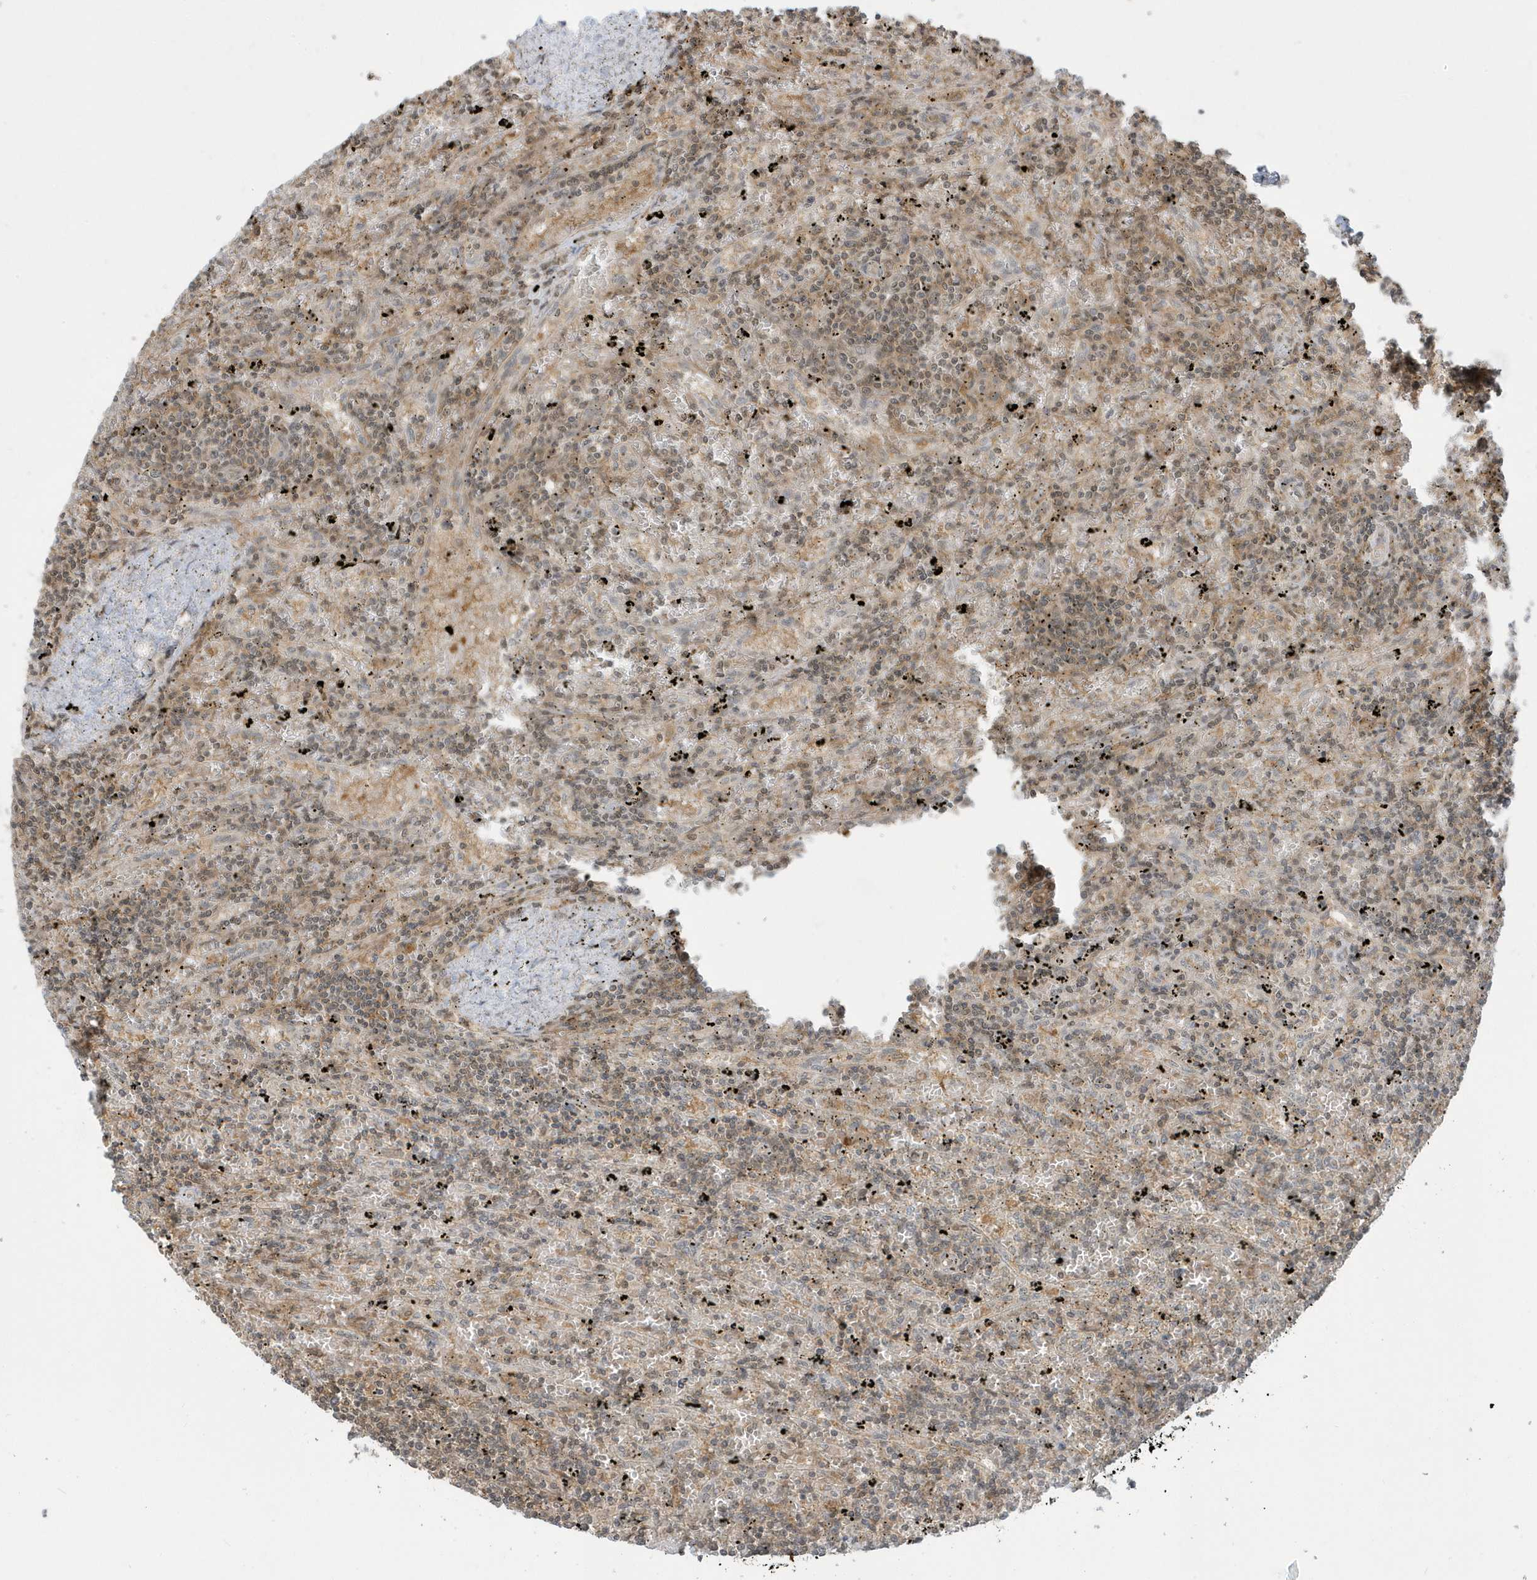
{"staining": {"intensity": "weak", "quantity": "<25%", "location": "cytoplasmic/membranous,nuclear"}, "tissue": "lymphoma", "cell_type": "Tumor cells", "image_type": "cancer", "snomed": [{"axis": "morphology", "description": "Malignant lymphoma, non-Hodgkin's type, Low grade"}, {"axis": "topography", "description": "Spleen"}], "caption": "Protein analysis of lymphoma exhibits no significant staining in tumor cells. The staining is performed using DAB brown chromogen with nuclei counter-stained in using hematoxylin.", "gene": "PPP1R7", "patient": {"sex": "male", "age": 76}}